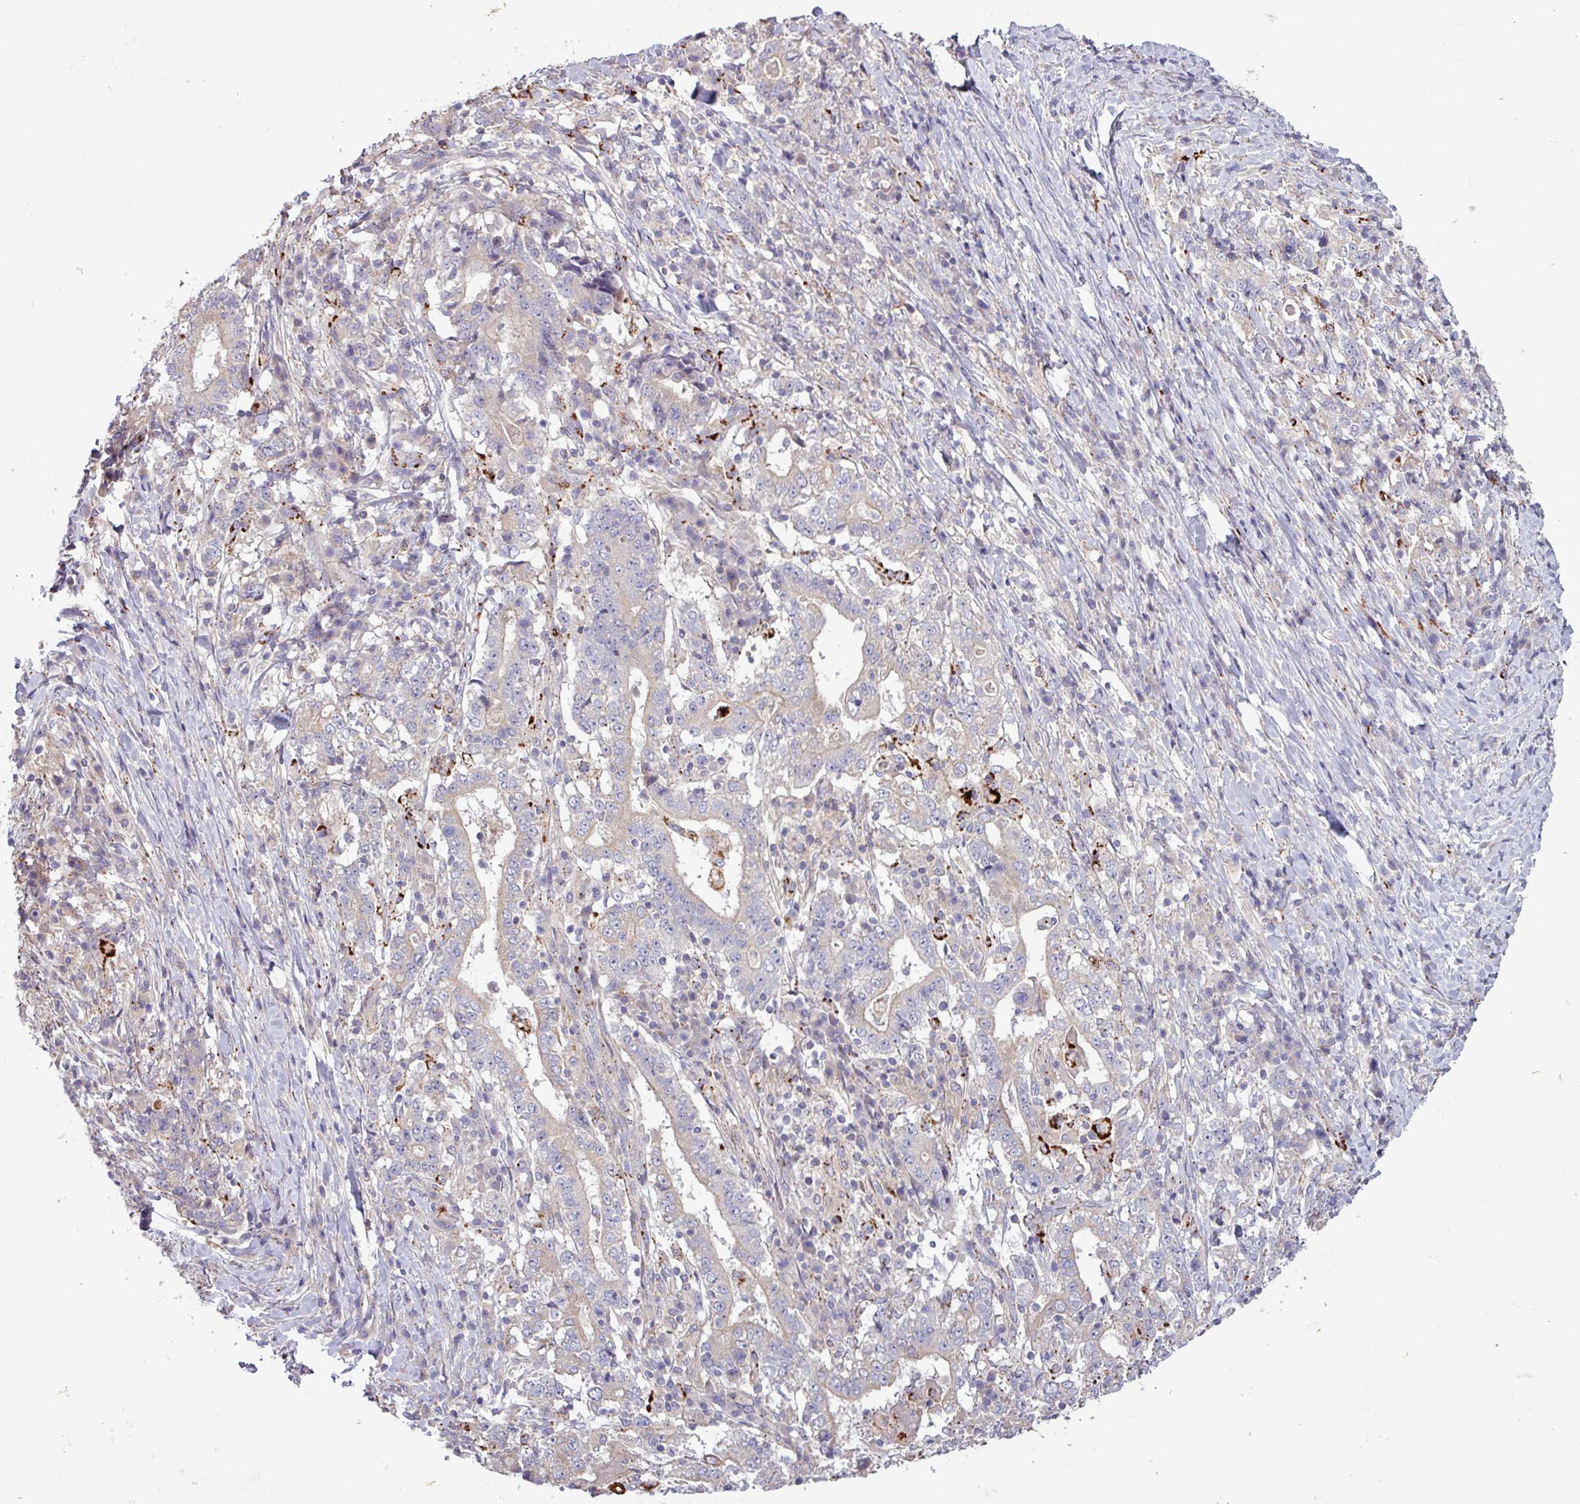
{"staining": {"intensity": "strong", "quantity": "<25%", "location": "cytoplasmic/membranous"}, "tissue": "stomach cancer", "cell_type": "Tumor cells", "image_type": "cancer", "snomed": [{"axis": "morphology", "description": "Normal tissue, NOS"}, {"axis": "morphology", "description": "Adenocarcinoma, NOS"}, {"axis": "topography", "description": "Stomach, upper"}, {"axis": "topography", "description": "Stomach"}], "caption": "Immunohistochemistry (IHC) histopathology image of stomach cancer stained for a protein (brown), which exhibits medium levels of strong cytoplasmic/membranous staining in about <25% of tumor cells.", "gene": "PLIN2", "patient": {"sex": "male", "age": 59}}